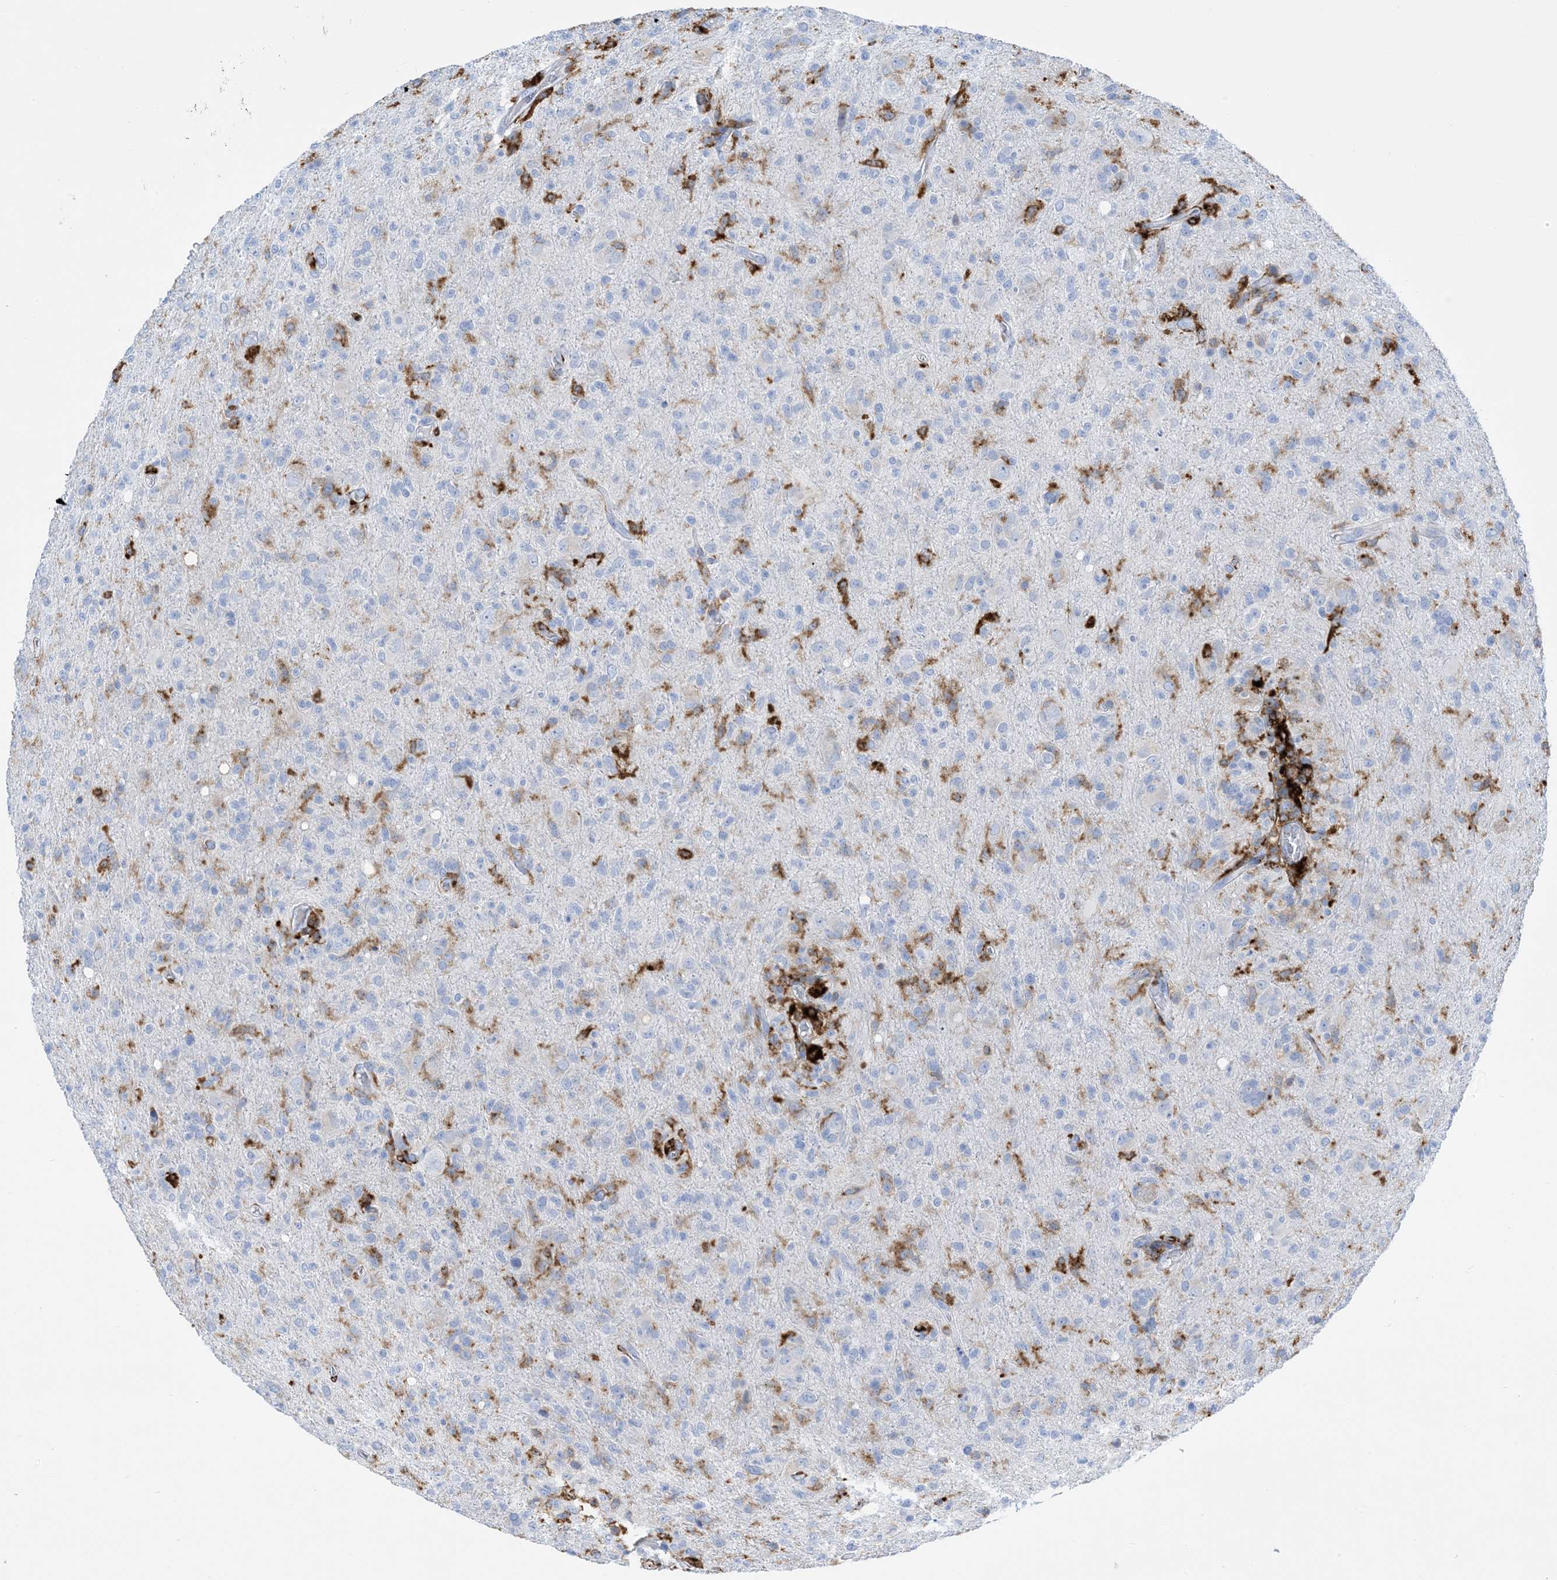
{"staining": {"intensity": "negative", "quantity": "none", "location": "none"}, "tissue": "glioma", "cell_type": "Tumor cells", "image_type": "cancer", "snomed": [{"axis": "morphology", "description": "Glioma, malignant, High grade"}, {"axis": "topography", "description": "Brain"}], "caption": "Protein analysis of glioma displays no significant positivity in tumor cells. (Brightfield microscopy of DAB (3,3'-diaminobenzidine) IHC at high magnification).", "gene": "DPH3", "patient": {"sex": "female", "age": 57}}